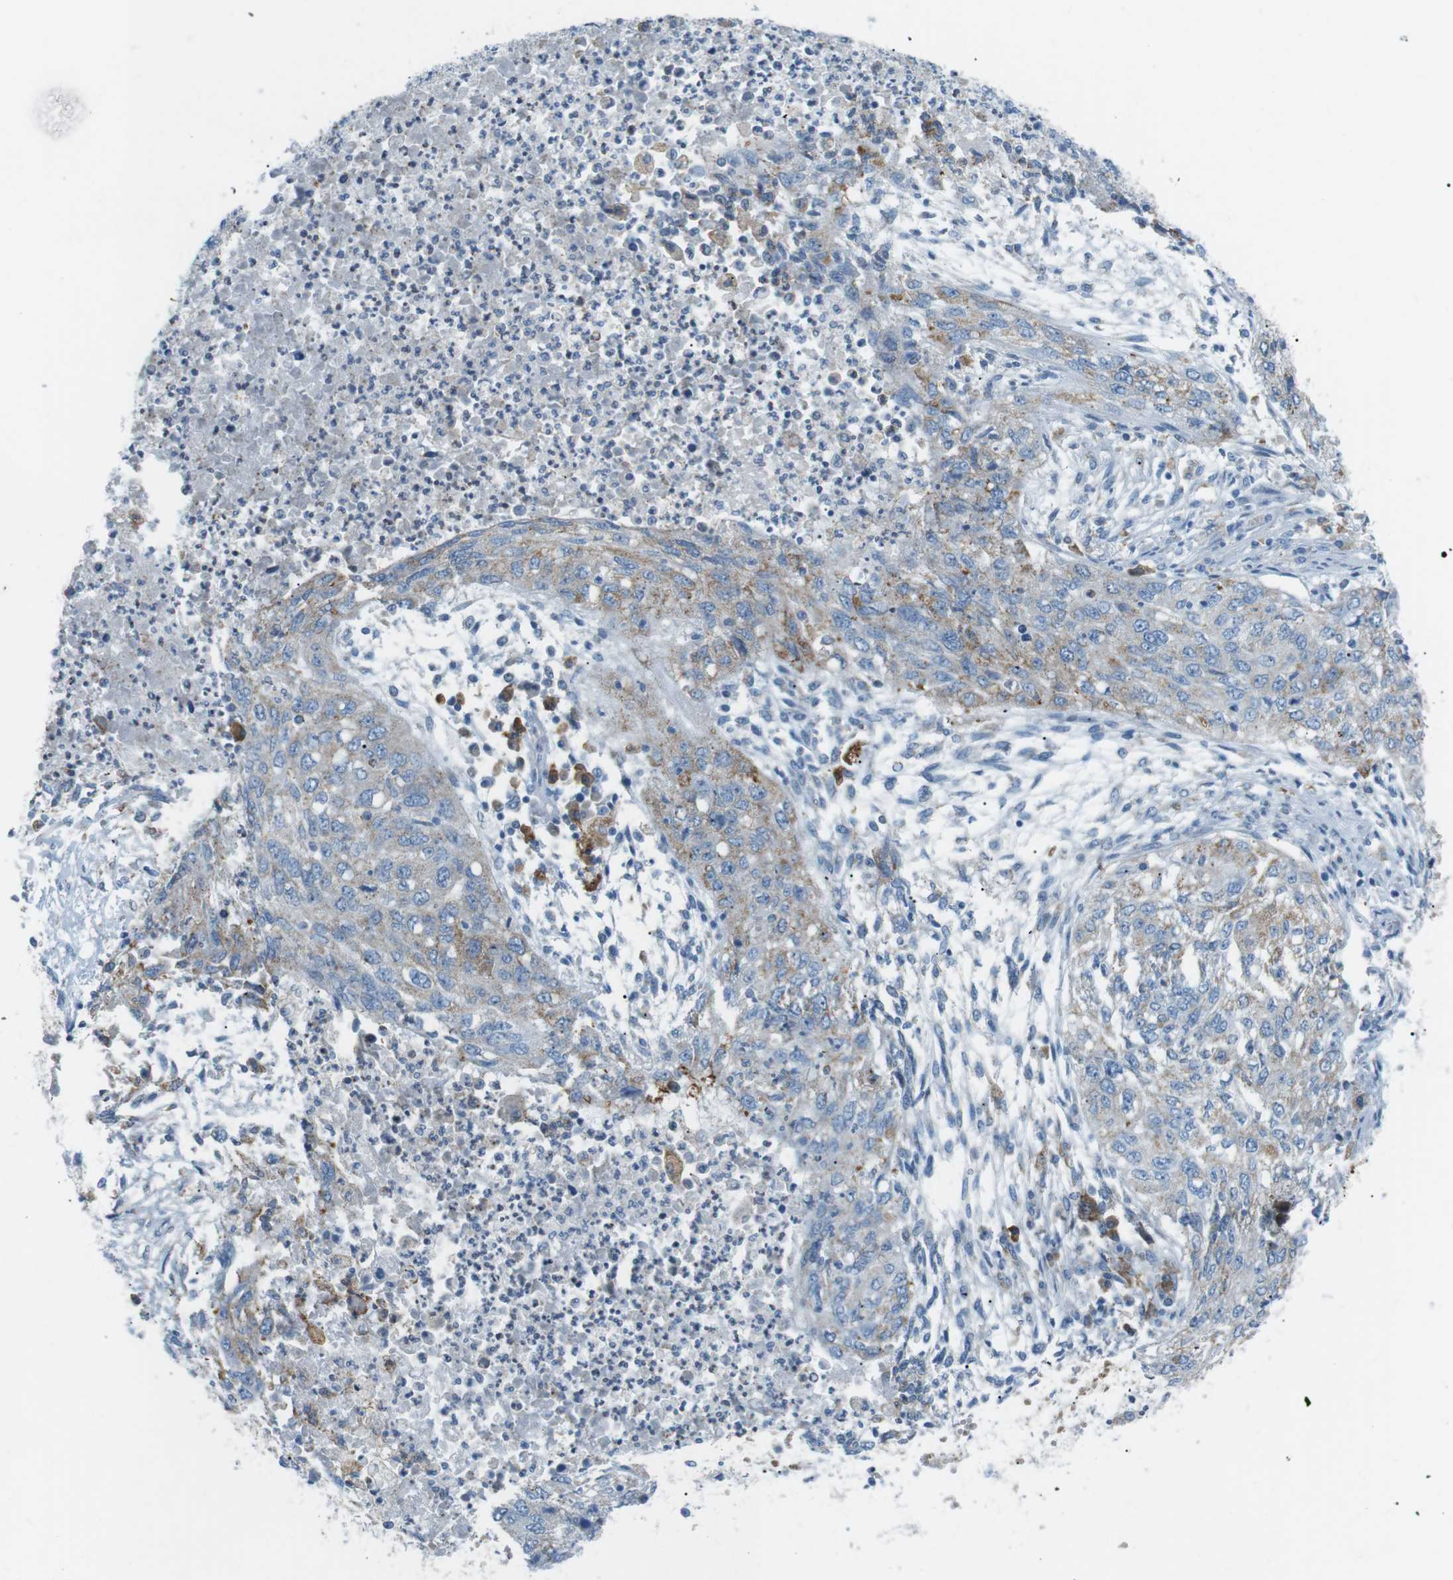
{"staining": {"intensity": "moderate", "quantity": "<25%", "location": "cytoplasmic/membranous"}, "tissue": "lung cancer", "cell_type": "Tumor cells", "image_type": "cancer", "snomed": [{"axis": "morphology", "description": "Squamous cell carcinoma, NOS"}, {"axis": "topography", "description": "Lung"}], "caption": "Immunohistochemical staining of squamous cell carcinoma (lung) reveals moderate cytoplasmic/membranous protein positivity in approximately <25% of tumor cells.", "gene": "VAMP1", "patient": {"sex": "female", "age": 63}}